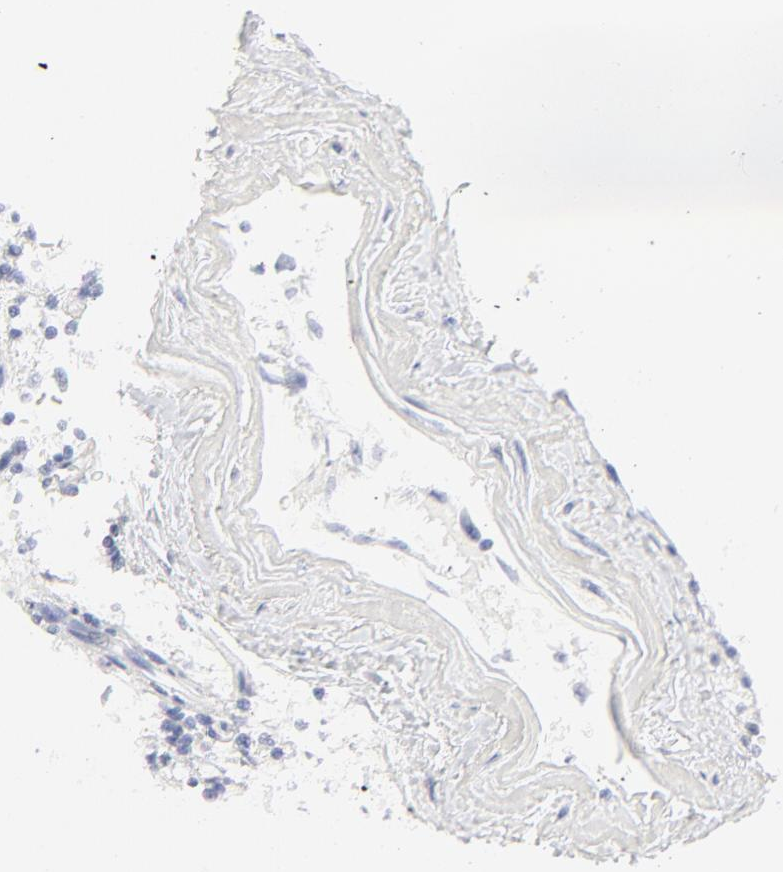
{"staining": {"intensity": "negative", "quantity": "none", "location": "none"}, "tissue": "lymphoma", "cell_type": "Tumor cells", "image_type": "cancer", "snomed": [{"axis": "morphology", "description": "Malignant lymphoma, non-Hodgkin's type, Low grade"}, {"axis": "topography", "description": "Spleen"}], "caption": "High power microscopy photomicrograph of an immunohistochemistry image of low-grade malignant lymphoma, non-Hodgkin's type, revealing no significant staining in tumor cells.", "gene": "ELF3", "patient": {"sex": "male", "age": 73}}